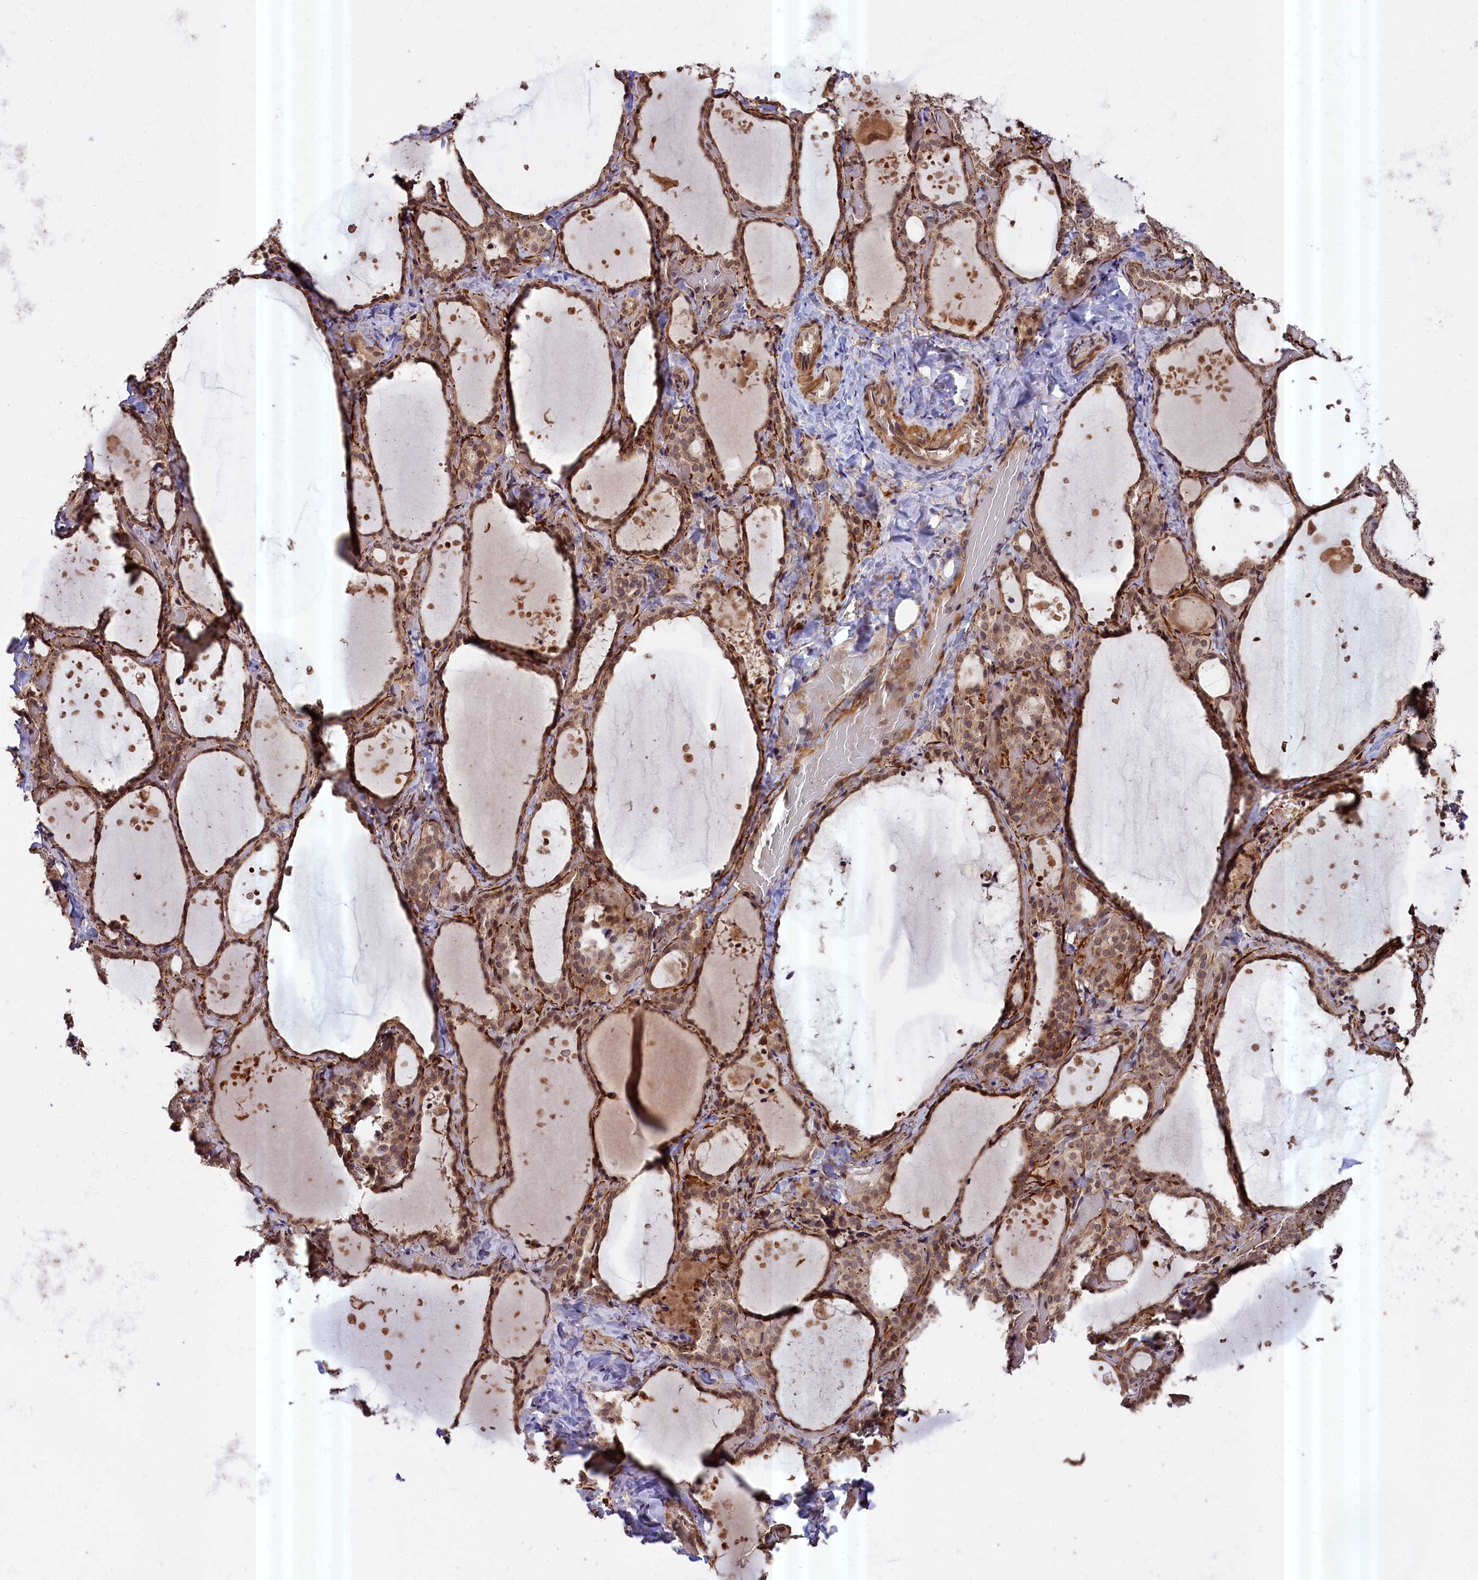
{"staining": {"intensity": "moderate", "quantity": ">75%", "location": "cytoplasmic/membranous,nuclear"}, "tissue": "thyroid gland", "cell_type": "Glandular cells", "image_type": "normal", "snomed": [{"axis": "morphology", "description": "Normal tissue, NOS"}, {"axis": "topography", "description": "Thyroid gland"}], "caption": "An image showing moderate cytoplasmic/membranous,nuclear positivity in about >75% of glandular cells in normal thyroid gland, as visualized by brown immunohistochemical staining.", "gene": "ZNF480", "patient": {"sex": "female", "age": 44}}